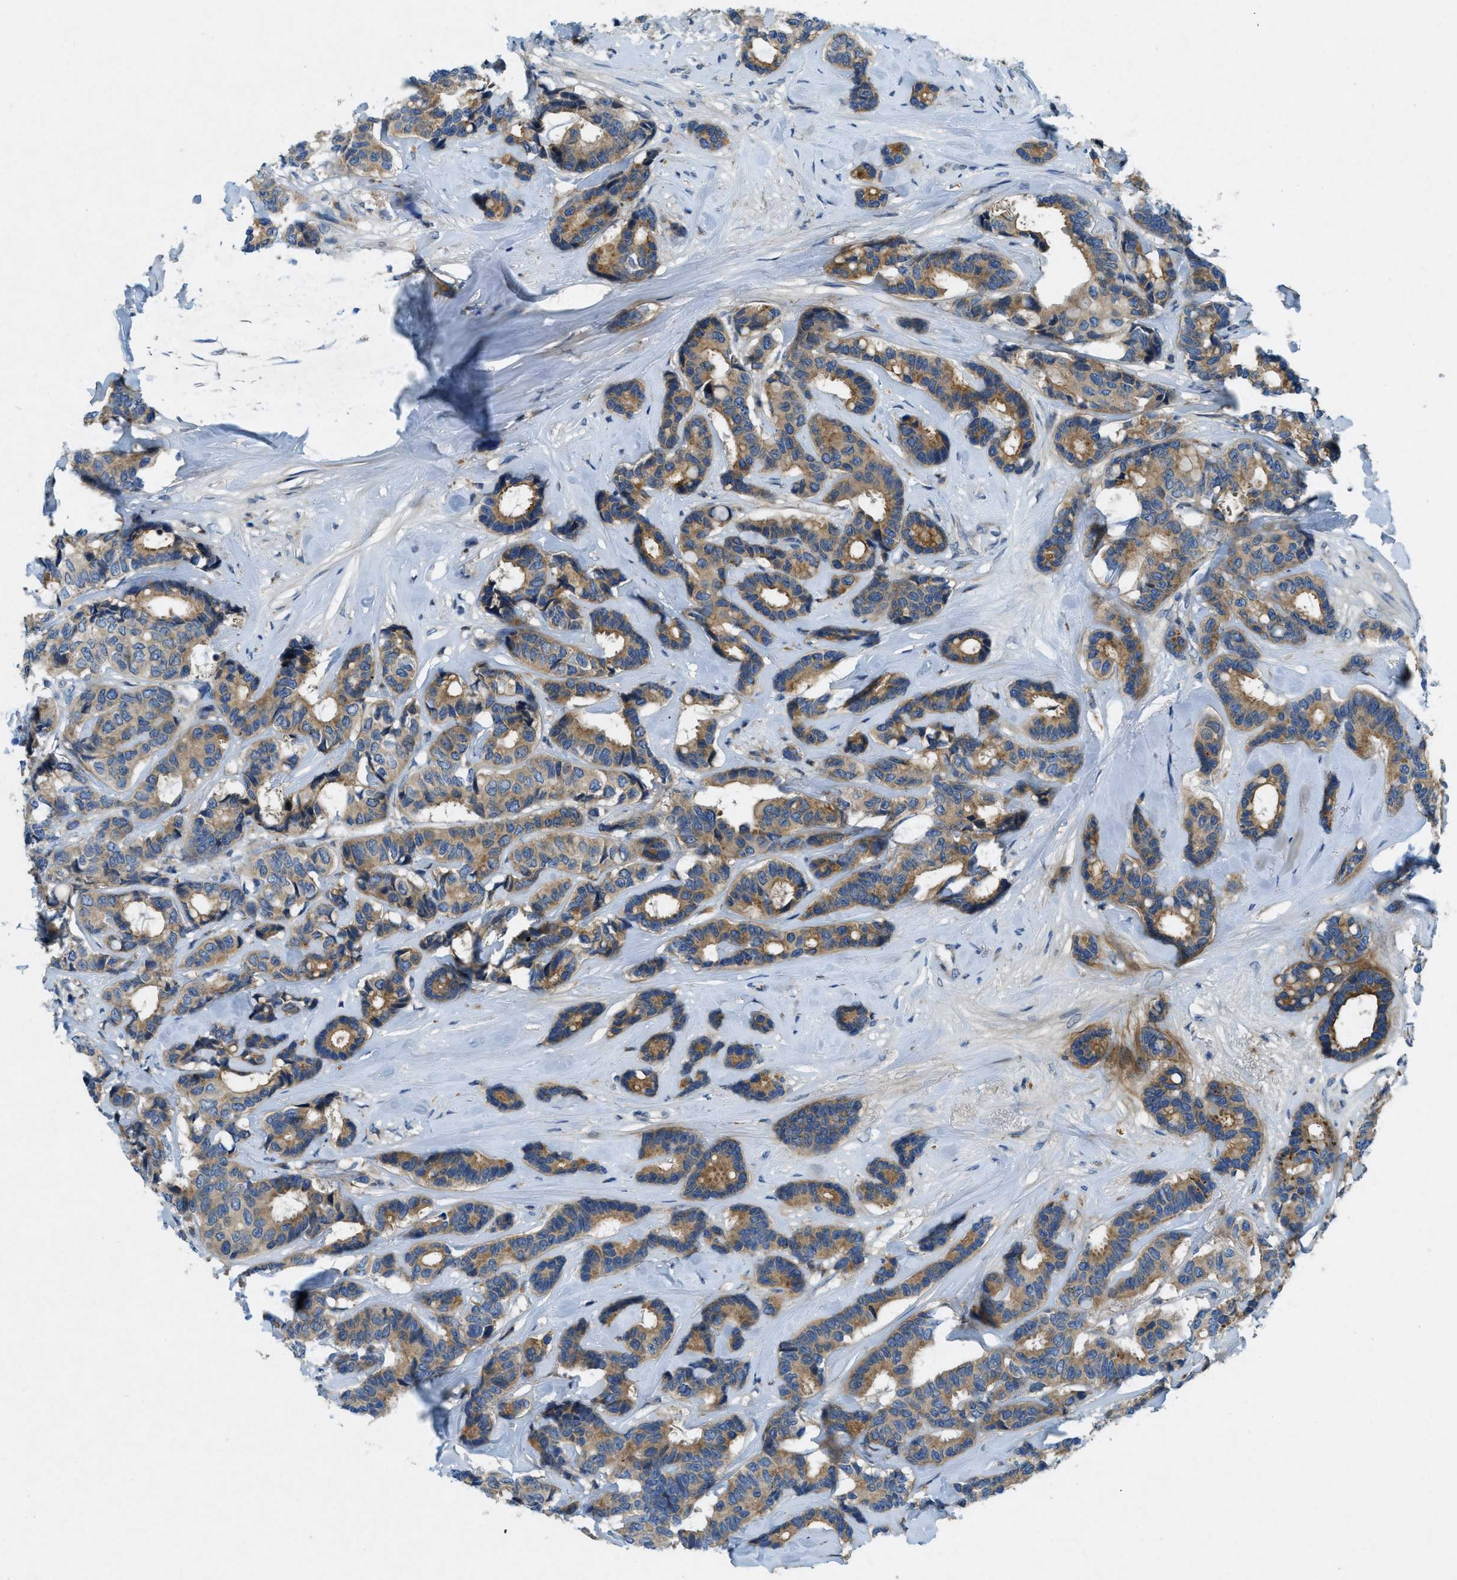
{"staining": {"intensity": "moderate", "quantity": ">75%", "location": "cytoplasmic/membranous"}, "tissue": "breast cancer", "cell_type": "Tumor cells", "image_type": "cancer", "snomed": [{"axis": "morphology", "description": "Duct carcinoma"}, {"axis": "topography", "description": "Breast"}], "caption": "Human infiltrating ductal carcinoma (breast) stained with a brown dye reveals moderate cytoplasmic/membranous positive staining in about >75% of tumor cells.", "gene": "SNX14", "patient": {"sex": "female", "age": 87}}